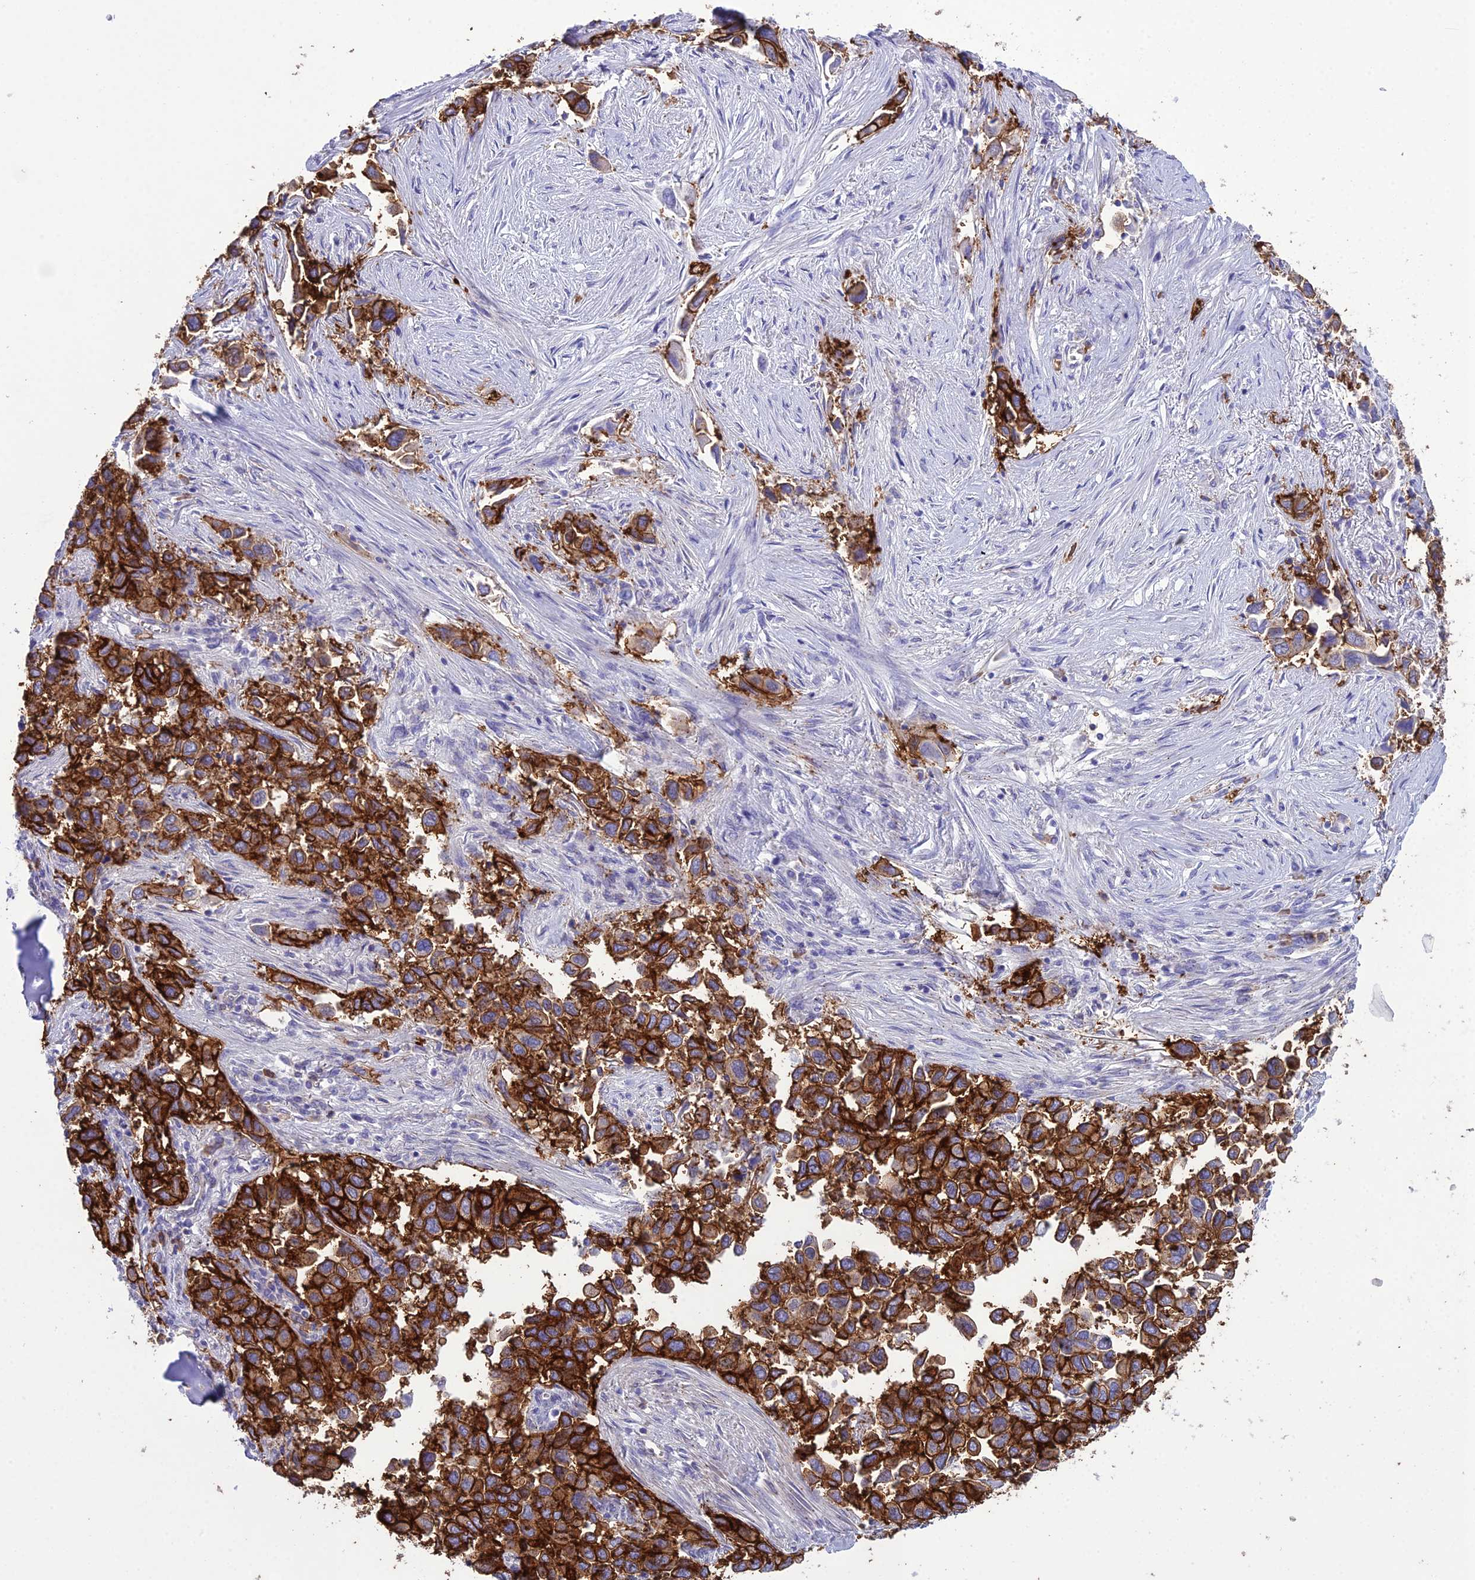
{"staining": {"intensity": "strong", "quantity": ">75%", "location": "cytoplasmic/membranous"}, "tissue": "lung cancer", "cell_type": "Tumor cells", "image_type": "cancer", "snomed": [{"axis": "morphology", "description": "Adenocarcinoma, NOS"}, {"axis": "topography", "description": "Lung"}], "caption": "Lung cancer was stained to show a protein in brown. There is high levels of strong cytoplasmic/membranous expression in approximately >75% of tumor cells.", "gene": "OR1Q1", "patient": {"sex": "female", "age": 76}}